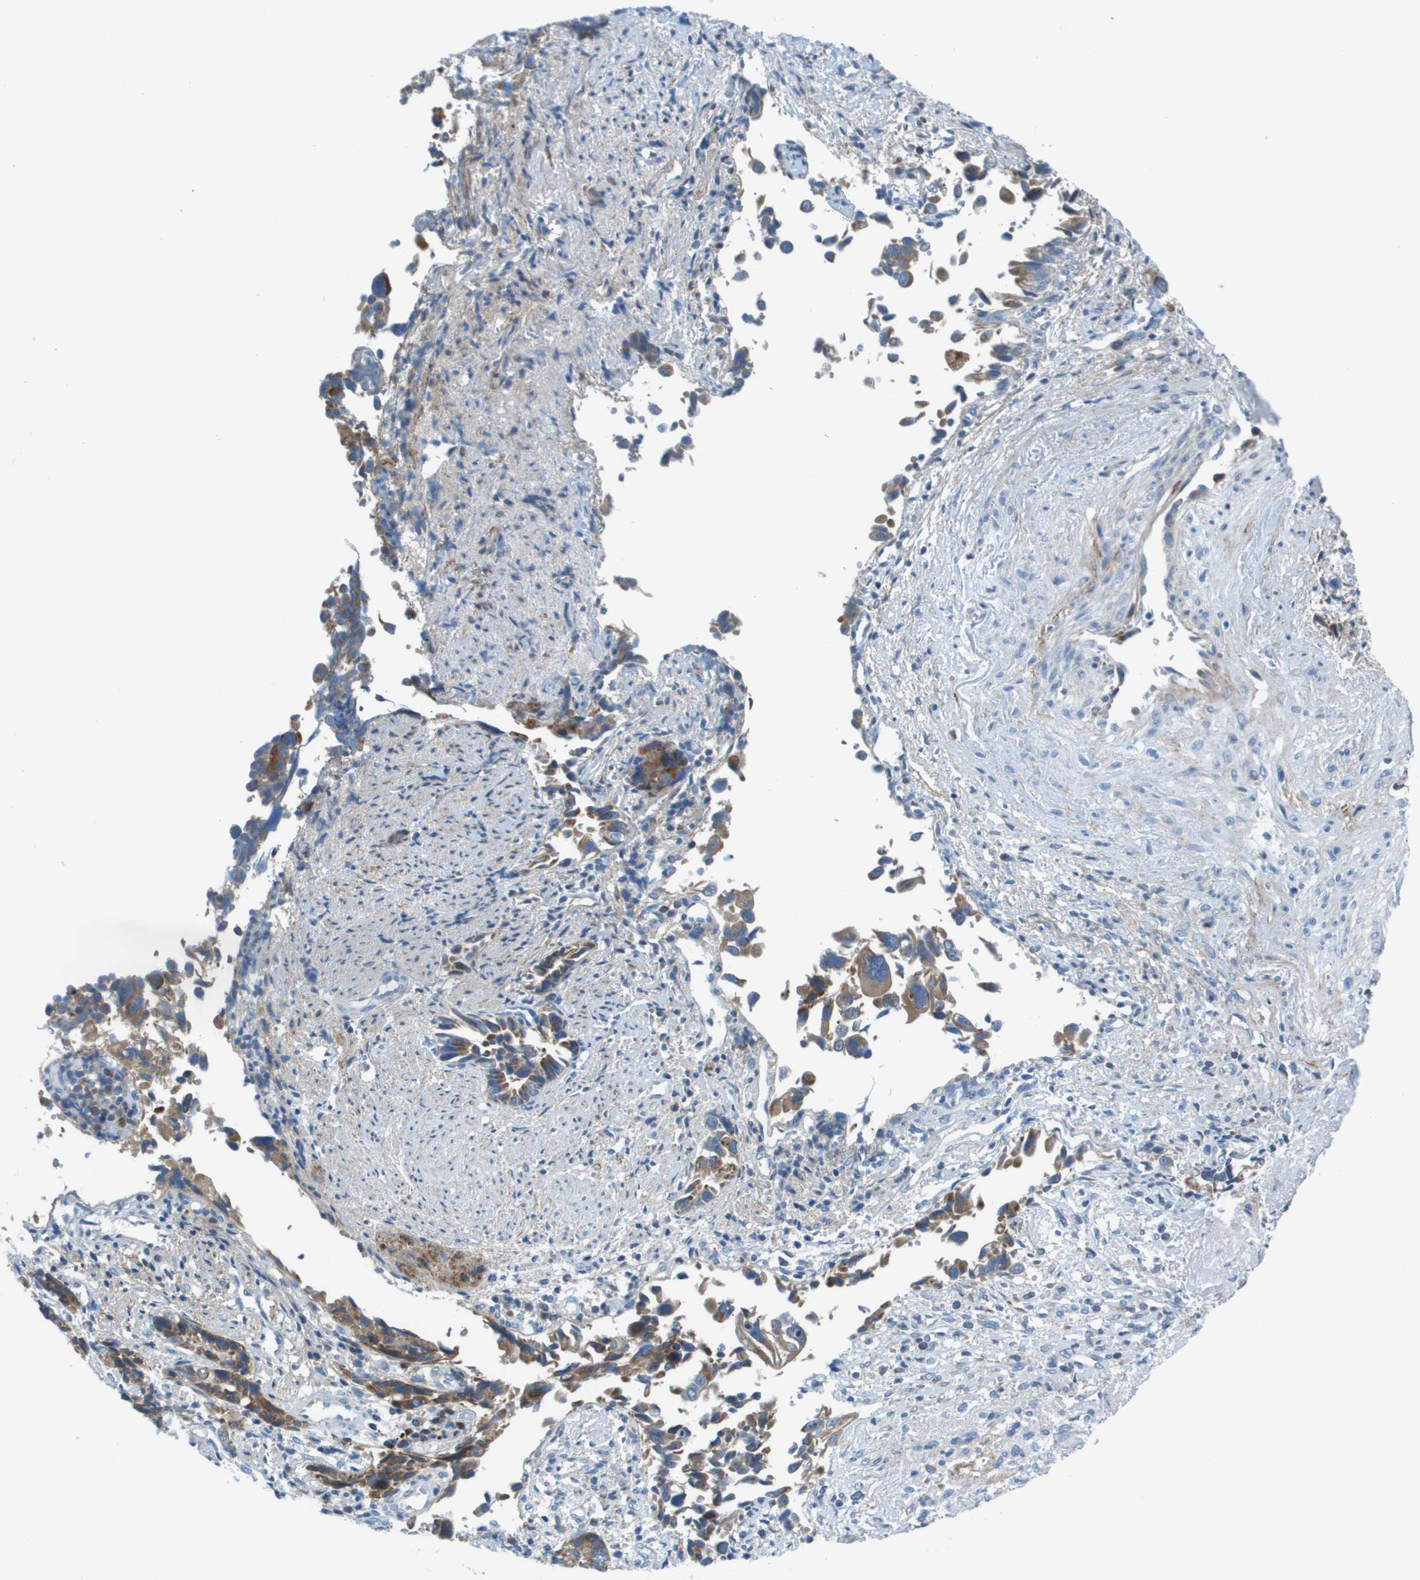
{"staining": {"intensity": "strong", "quantity": "25%-75%", "location": "cytoplasmic/membranous"}, "tissue": "liver cancer", "cell_type": "Tumor cells", "image_type": "cancer", "snomed": [{"axis": "morphology", "description": "Cholangiocarcinoma"}, {"axis": "topography", "description": "Liver"}], "caption": "DAB immunohistochemical staining of cholangiocarcinoma (liver) reveals strong cytoplasmic/membranous protein staining in approximately 25%-75% of tumor cells. (brown staining indicates protein expression, while blue staining denotes nuclei).", "gene": "GALNT6", "patient": {"sex": "female", "age": 79}}